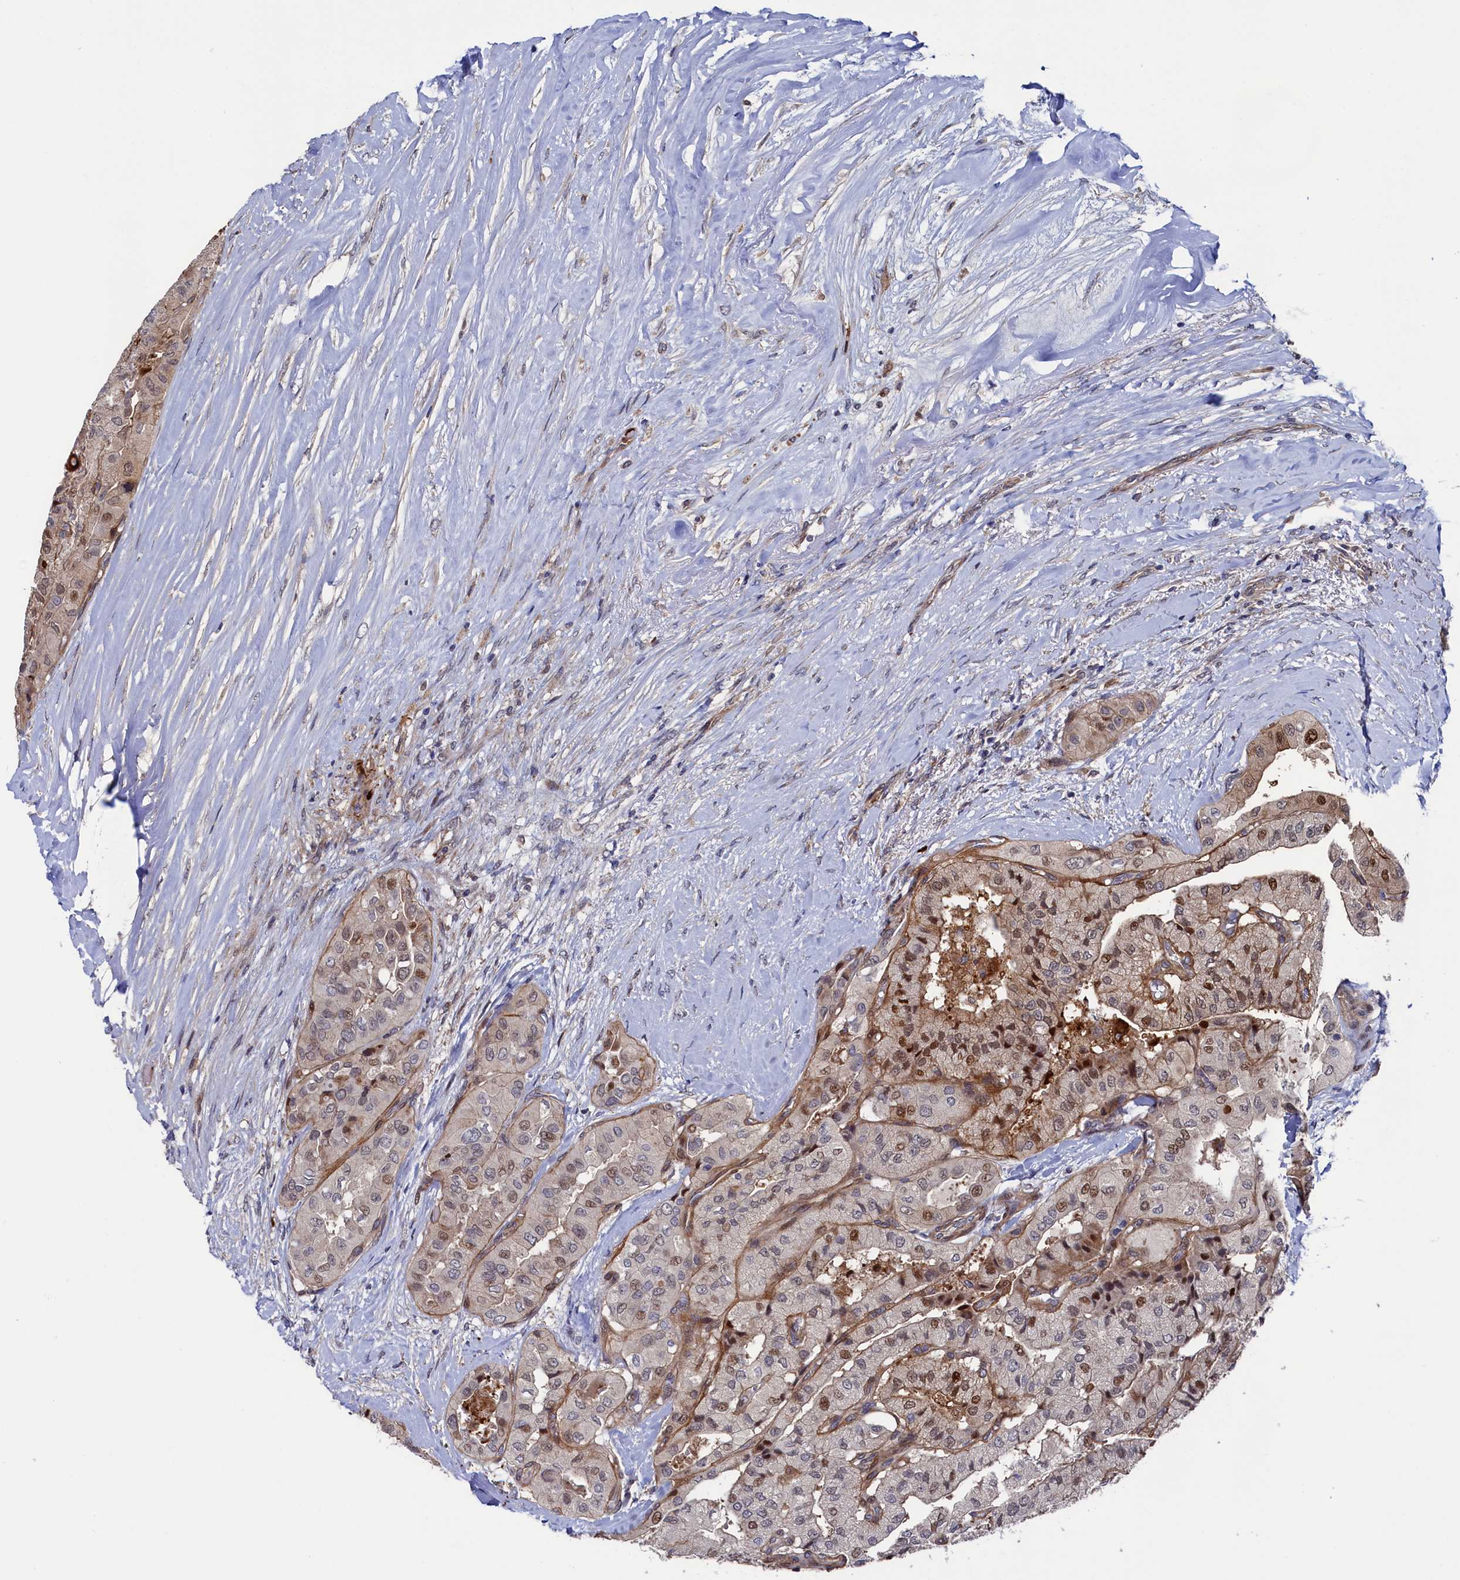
{"staining": {"intensity": "moderate", "quantity": "25%-75%", "location": "nuclear"}, "tissue": "thyroid cancer", "cell_type": "Tumor cells", "image_type": "cancer", "snomed": [{"axis": "morphology", "description": "Papillary adenocarcinoma, NOS"}, {"axis": "topography", "description": "Thyroid gland"}], "caption": "Immunohistochemical staining of thyroid cancer shows moderate nuclear protein staining in about 25%-75% of tumor cells. (brown staining indicates protein expression, while blue staining denotes nuclei).", "gene": "ZNF891", "patient": {"sex": "female", "age": 59}}